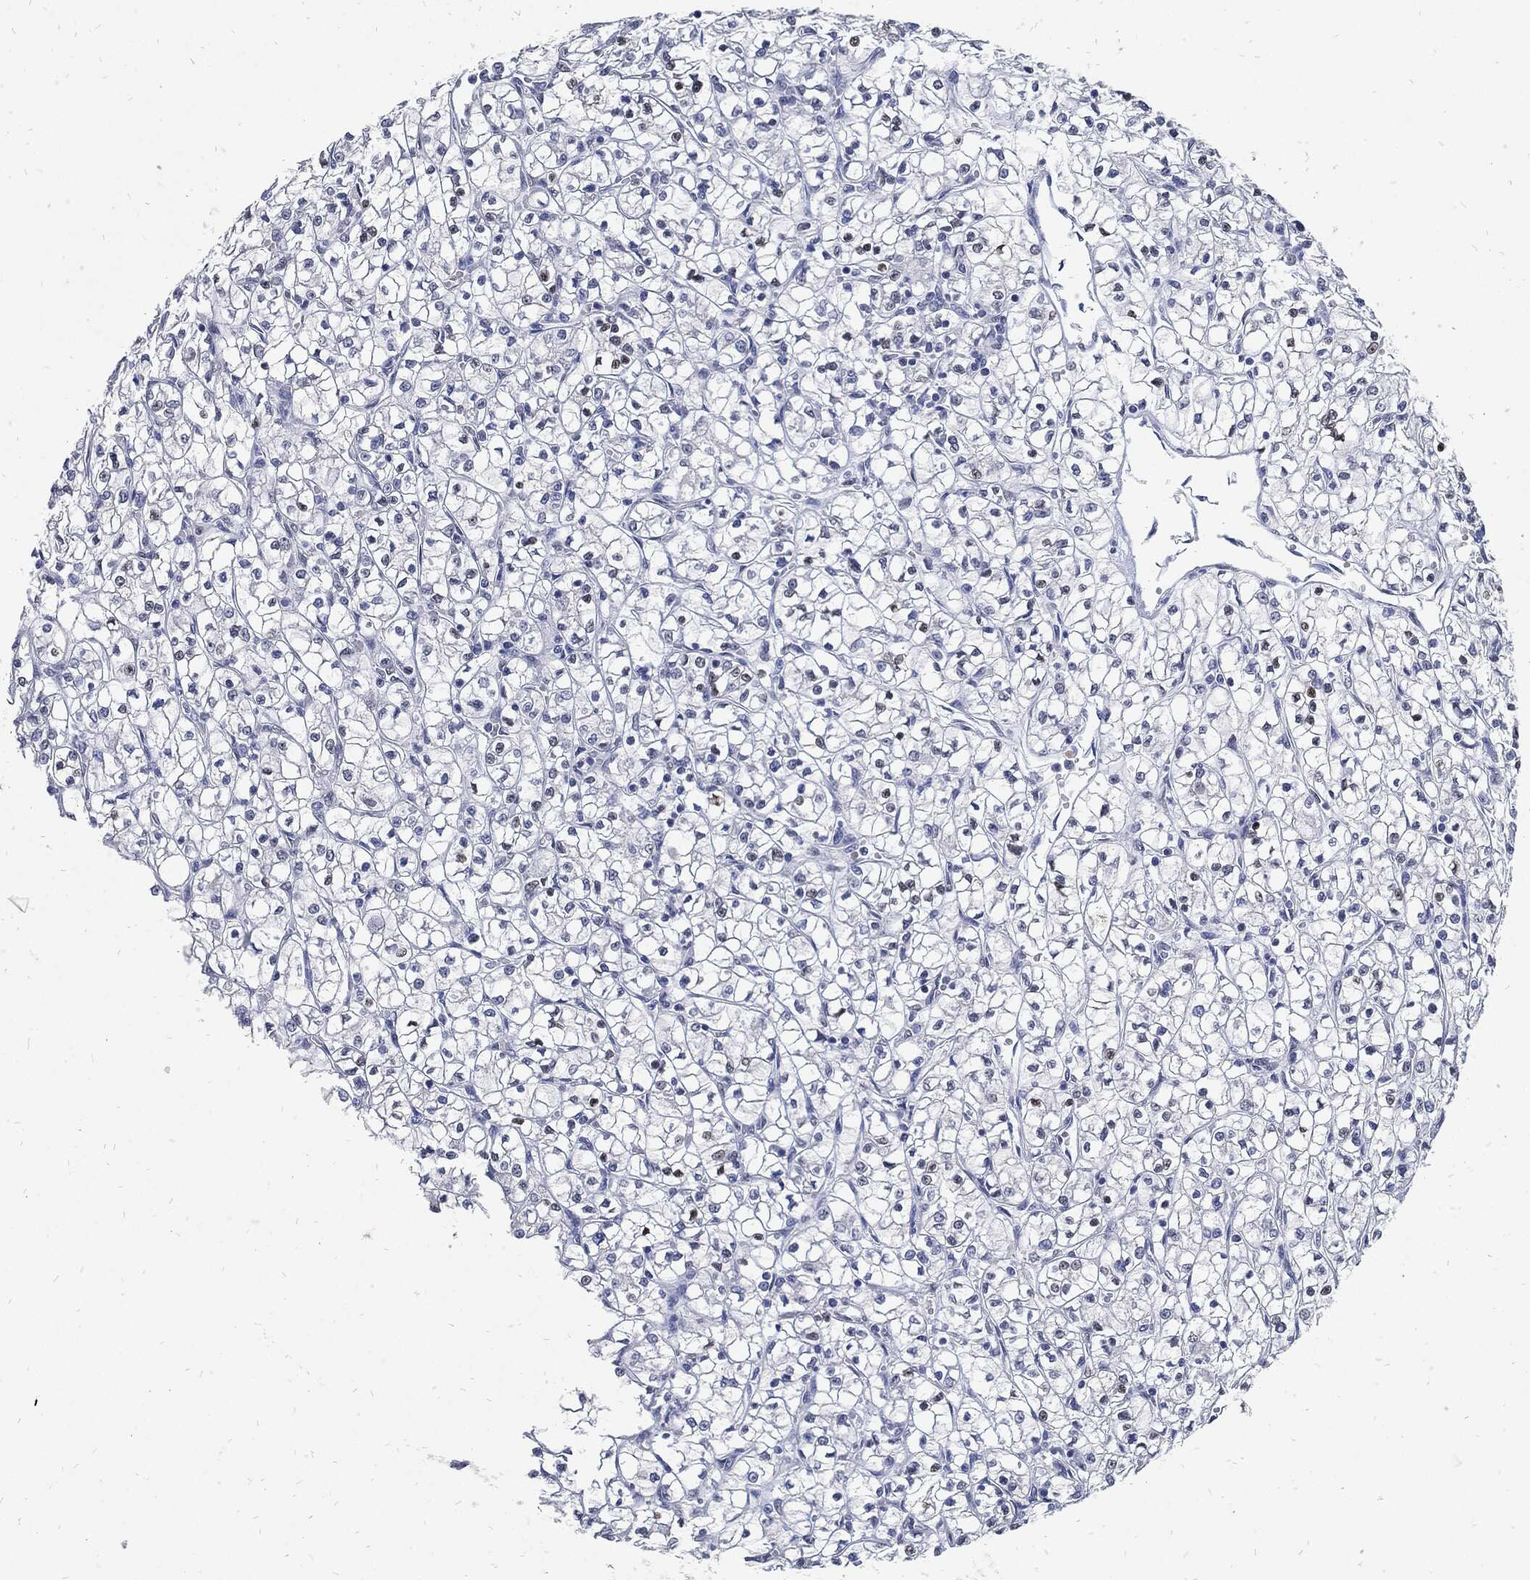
{"staining": {"intensity": "moderate", "quantity": "25%-75%", "location": "nuclear"}, "tissue": "renal cancer", "cell_type": "Tumor cells", "image_type": "cancer", "snomed": [{"axis": "morphology", "description": "Adenocarcinoma, NOS"}, {"axis": "topography", "description": "Kidney"}], "caption": "Immunohistochemical staining of human renal adenocarcinoma shows medium levels of moderate nuclear protein positivity in about 25%-75% of tumor cells.", "gene": "JUN", "patient": {"sex": "female", "age": 64}}